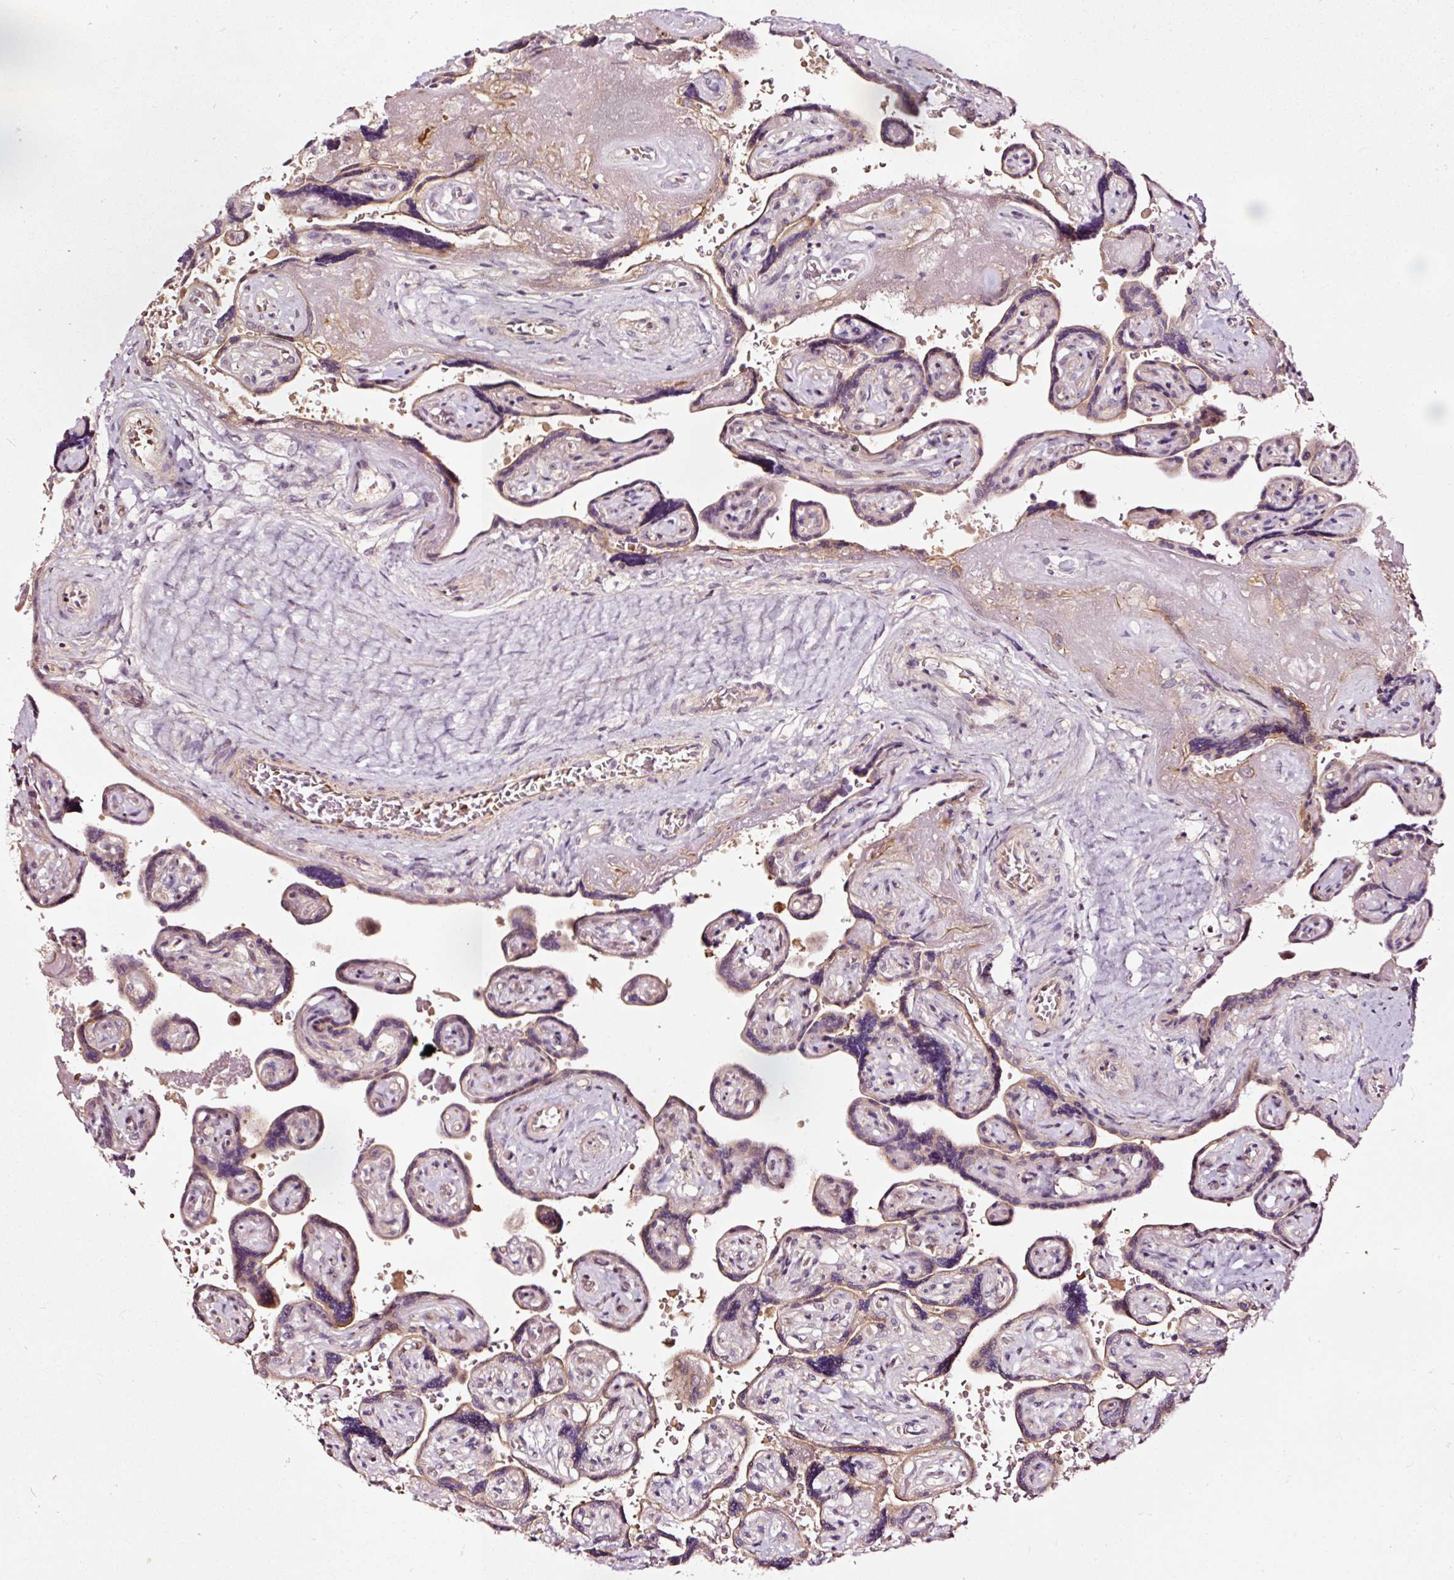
{"staining": {"intensity": "moderate", "quantity": "25%-75%", "location": "cytoplasmic/membranous"}, "tissue": "placenta", "cell_type": "Trophoblastic cells", "image_type": "normal", "snomed": [{"axis": "morphology", "description": "Normal tissue, NOS"}, {"axis": "topography", "description": "Placenta"}], "caption": "High-power microscopy captured an immunohistochemistry micrograph of unremarkable placenta, revealing moderate cytoplasmic/membranous positivity in about 25%-75% of trophoblastic cells.", "gene": "UTP14A", "patient": {"sex": "female", "age": 32}}